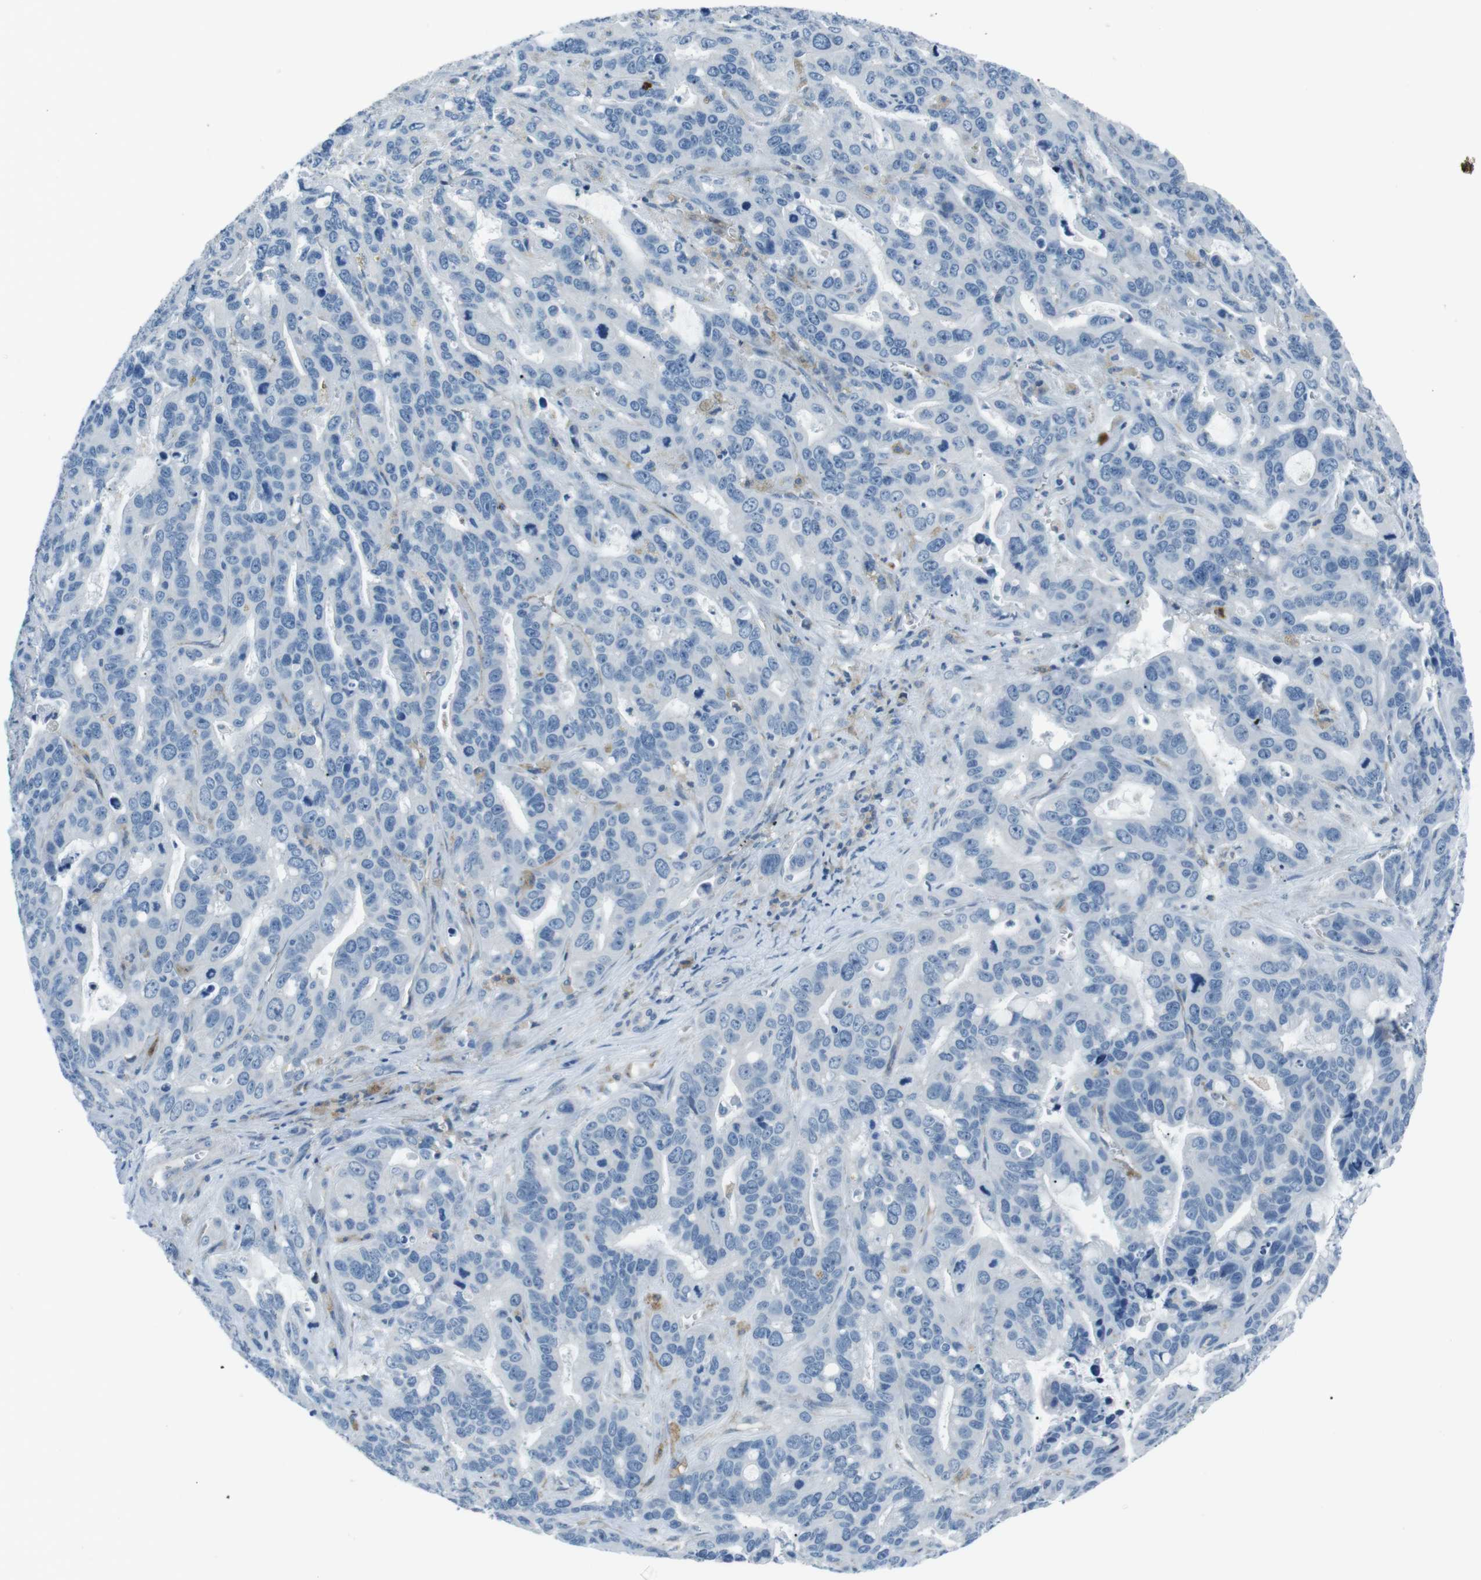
{"staining": {"intensity": "negative", "quantity": "none", "location": "none"}, "tissue": "liver cancer", "cell_type": "Tumor cells", "image_type": "cancer", "snomed": [{"axis": "morphology", "description": "Cholangiocarcinoma"}, {"axis": "topography", "description": "Liver"}], "caption": "The image demonstrates no significant staining in tumor cells of liver cholangiocarcinoma.", "gene": "CSF2RA", "patient": {"sex": "female", "age": 65}}